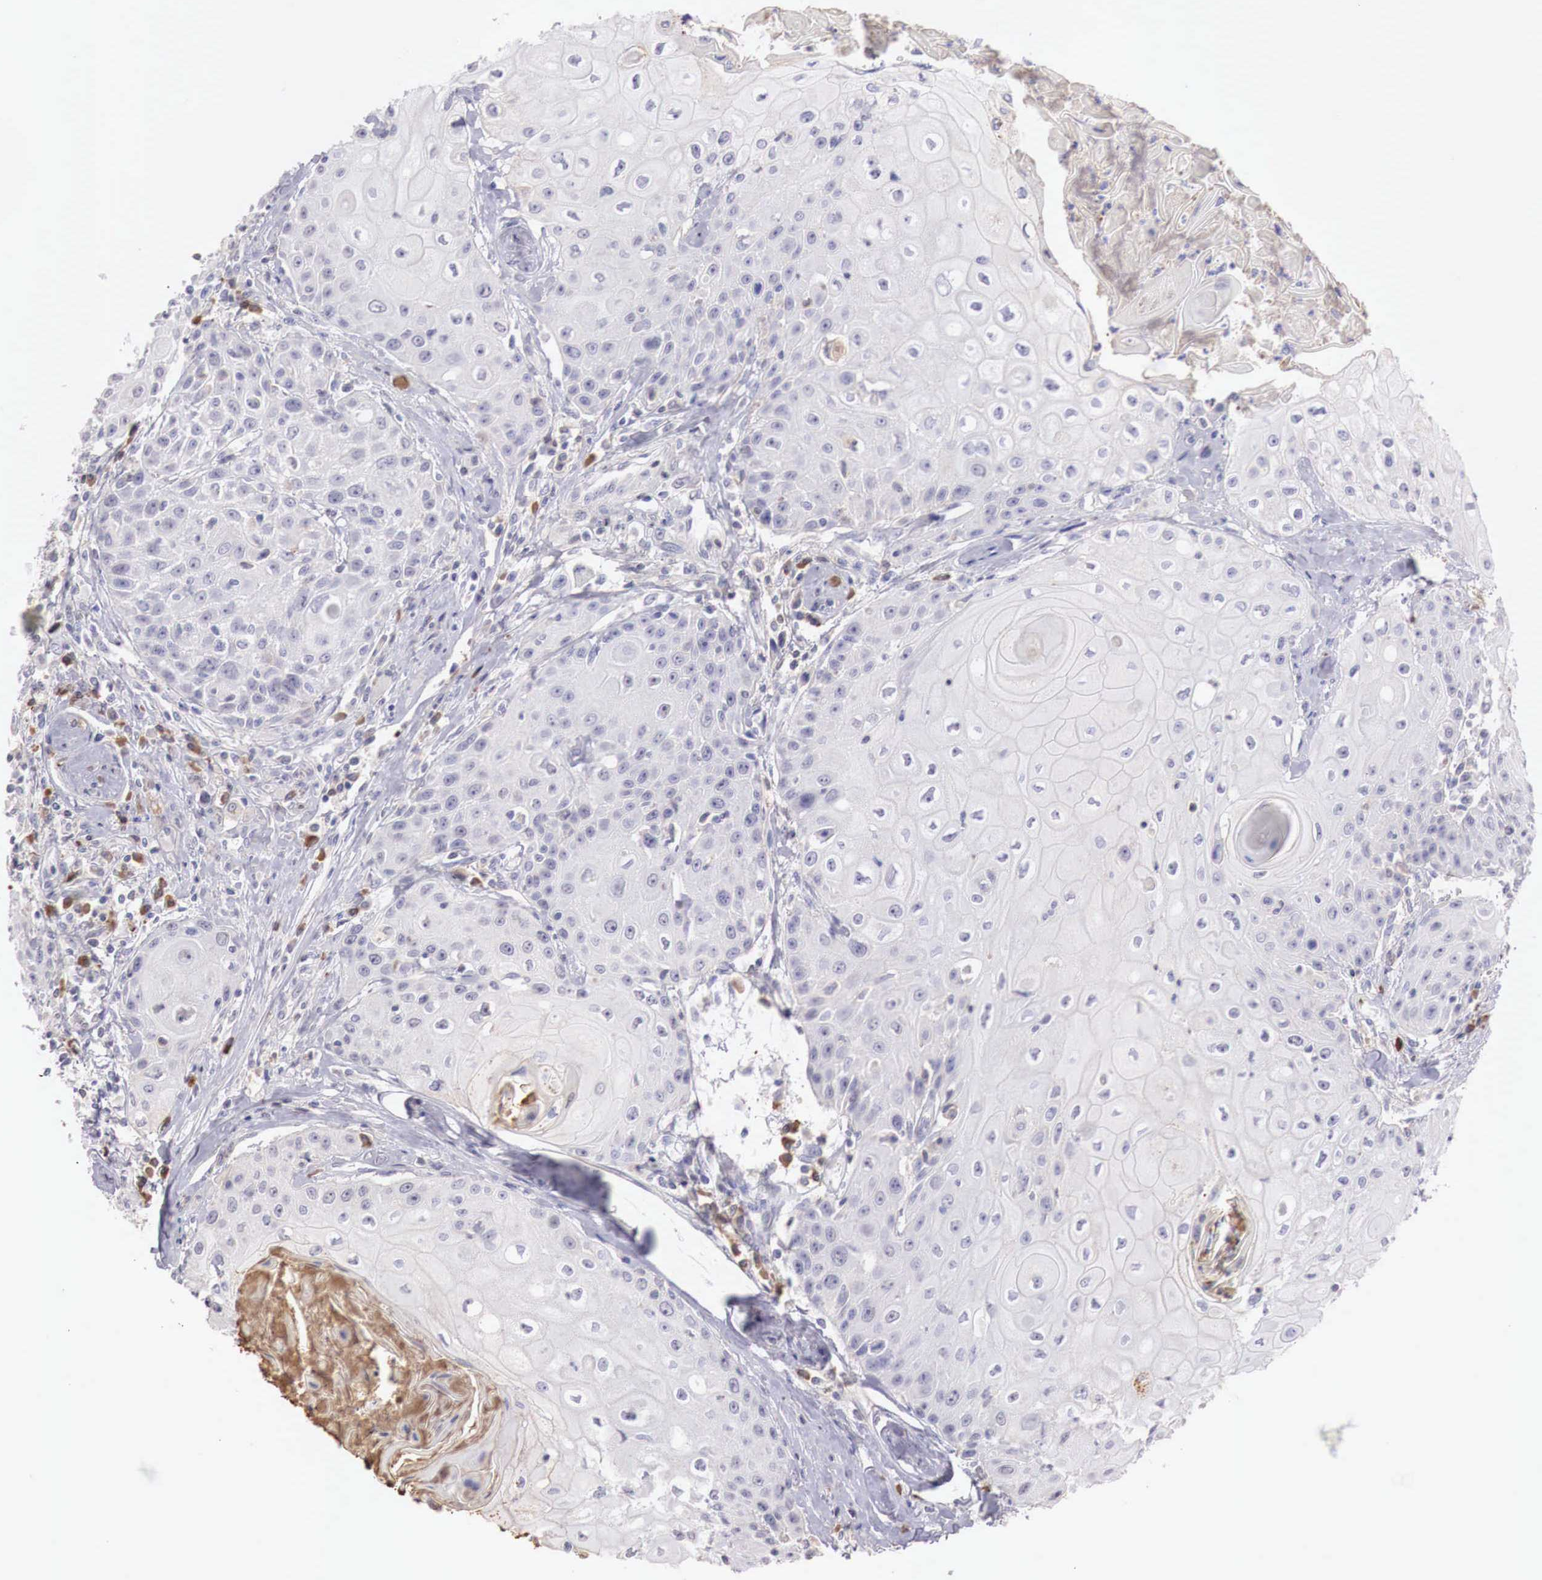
{"staining": {"intensity": "negative", "quantity": "none", "location": "none"}, "tissue": "head and neck cancer", "cell_type": "Tumor cells", "image_type": "cancer", "snomed": [{"axis": "morphology", "description": "Squamous cell carcinoma, NOS"}, {"axis": "topography", "description": "Oral tissue"}, {"axis": "topography", "description": "Head-Neck"}], "caption": "Human squamous cell carcinoma (head and neck) stained for a protein using immunohistochemistry demonstrates no expression in tumor cells.", "gene": "XPNPEP2", "patient": {"sex": "female", "age": 82}}